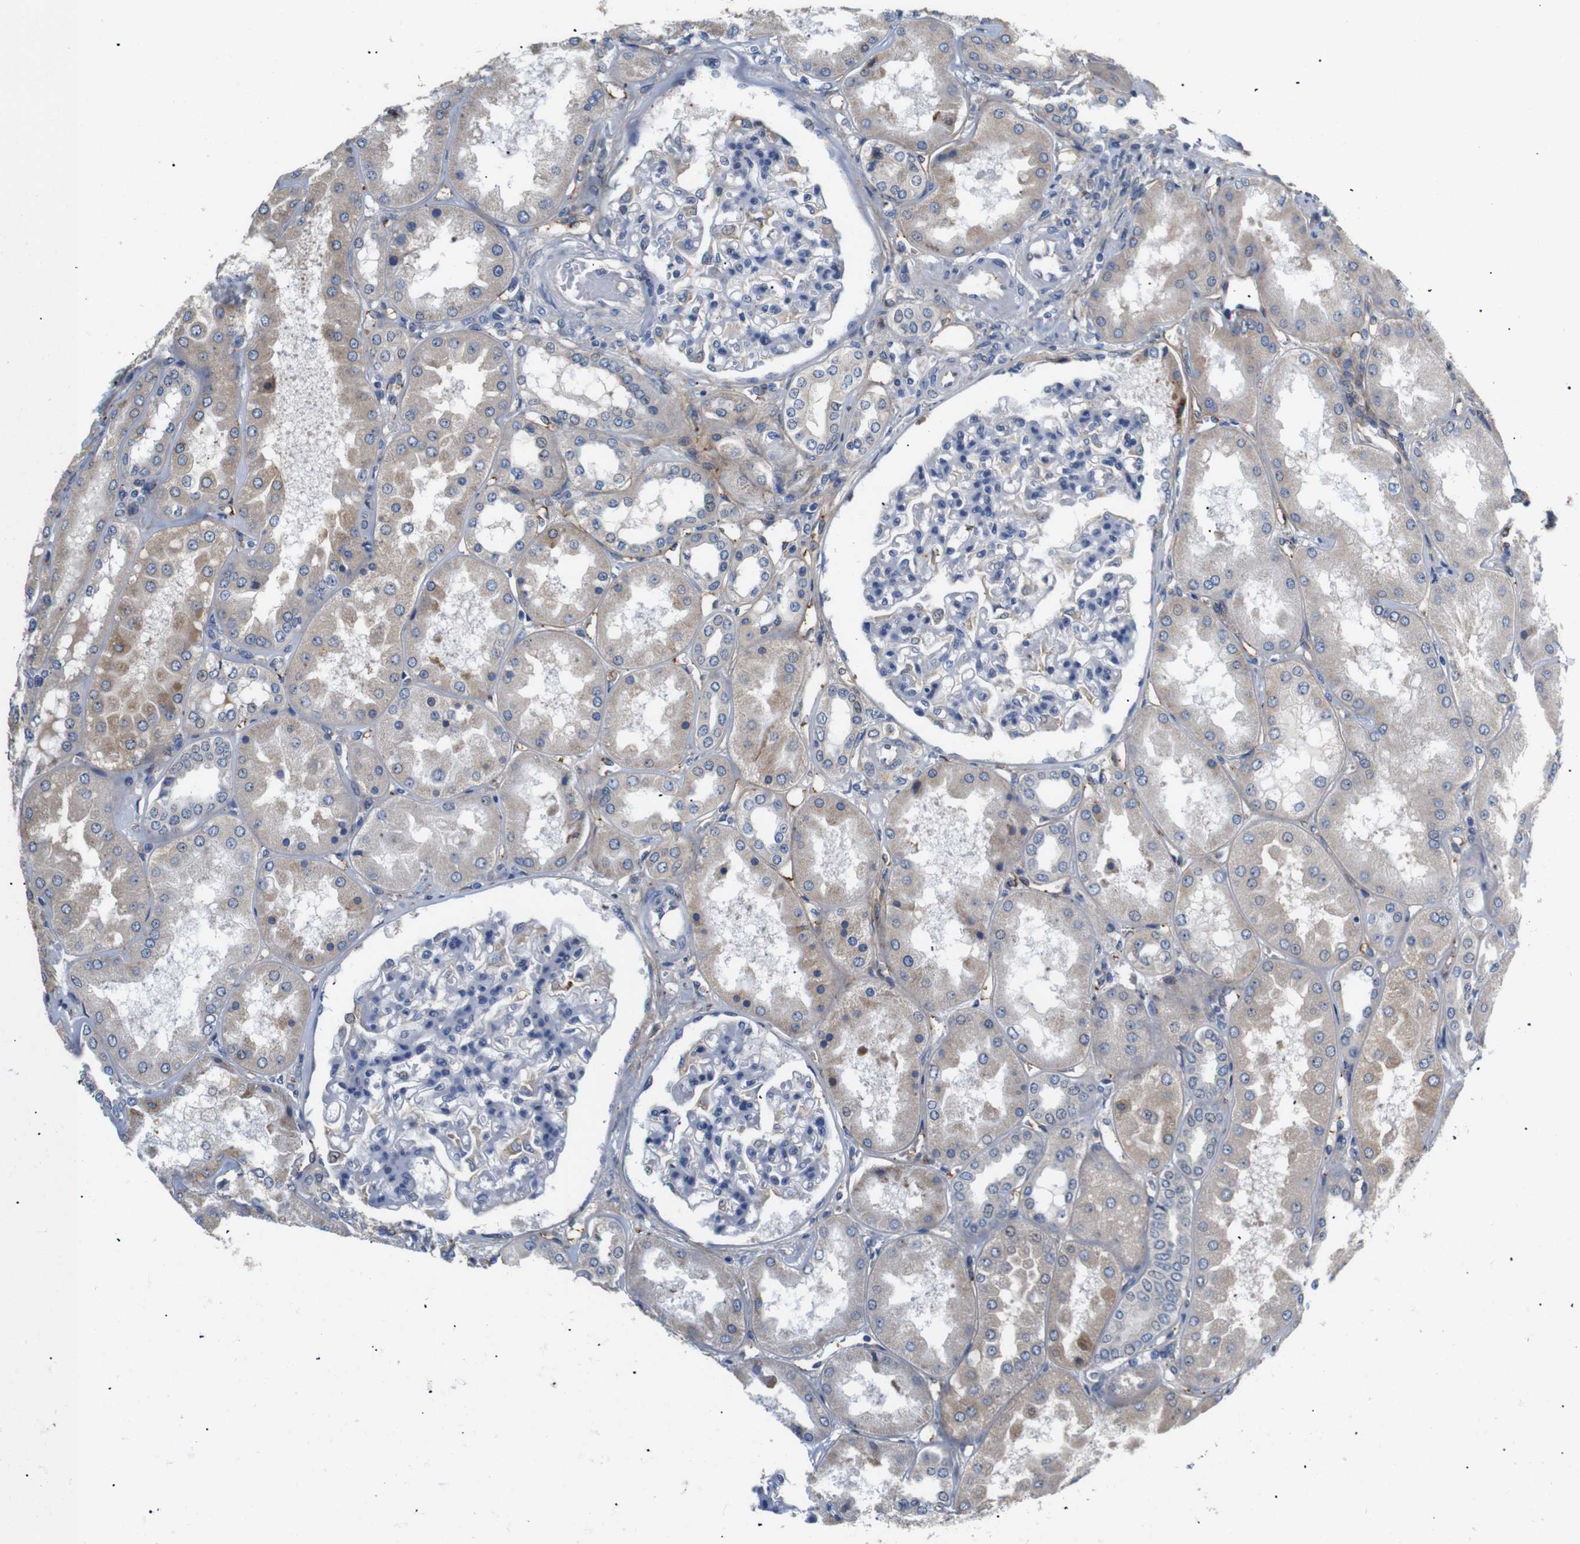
{"staining": {"intensity": "weak", "quantity": "<25%", "location": "cytoplasmic/membranous"}, "tissue": "kidney", "cell_type": "Cells in glomeruli", "image_type": "normal", "snomed": [{"axis": "morphology", "description": "Normal tissue, NOS"}, {"axis": "topography", "description": "Kidney"}], "caption": "Photomicrograph shows no protein expression in cells in glomeruli of unremarkable kidney.", "gene": "UBE2G2", "patient": {"sex": "female", "age": 56}}